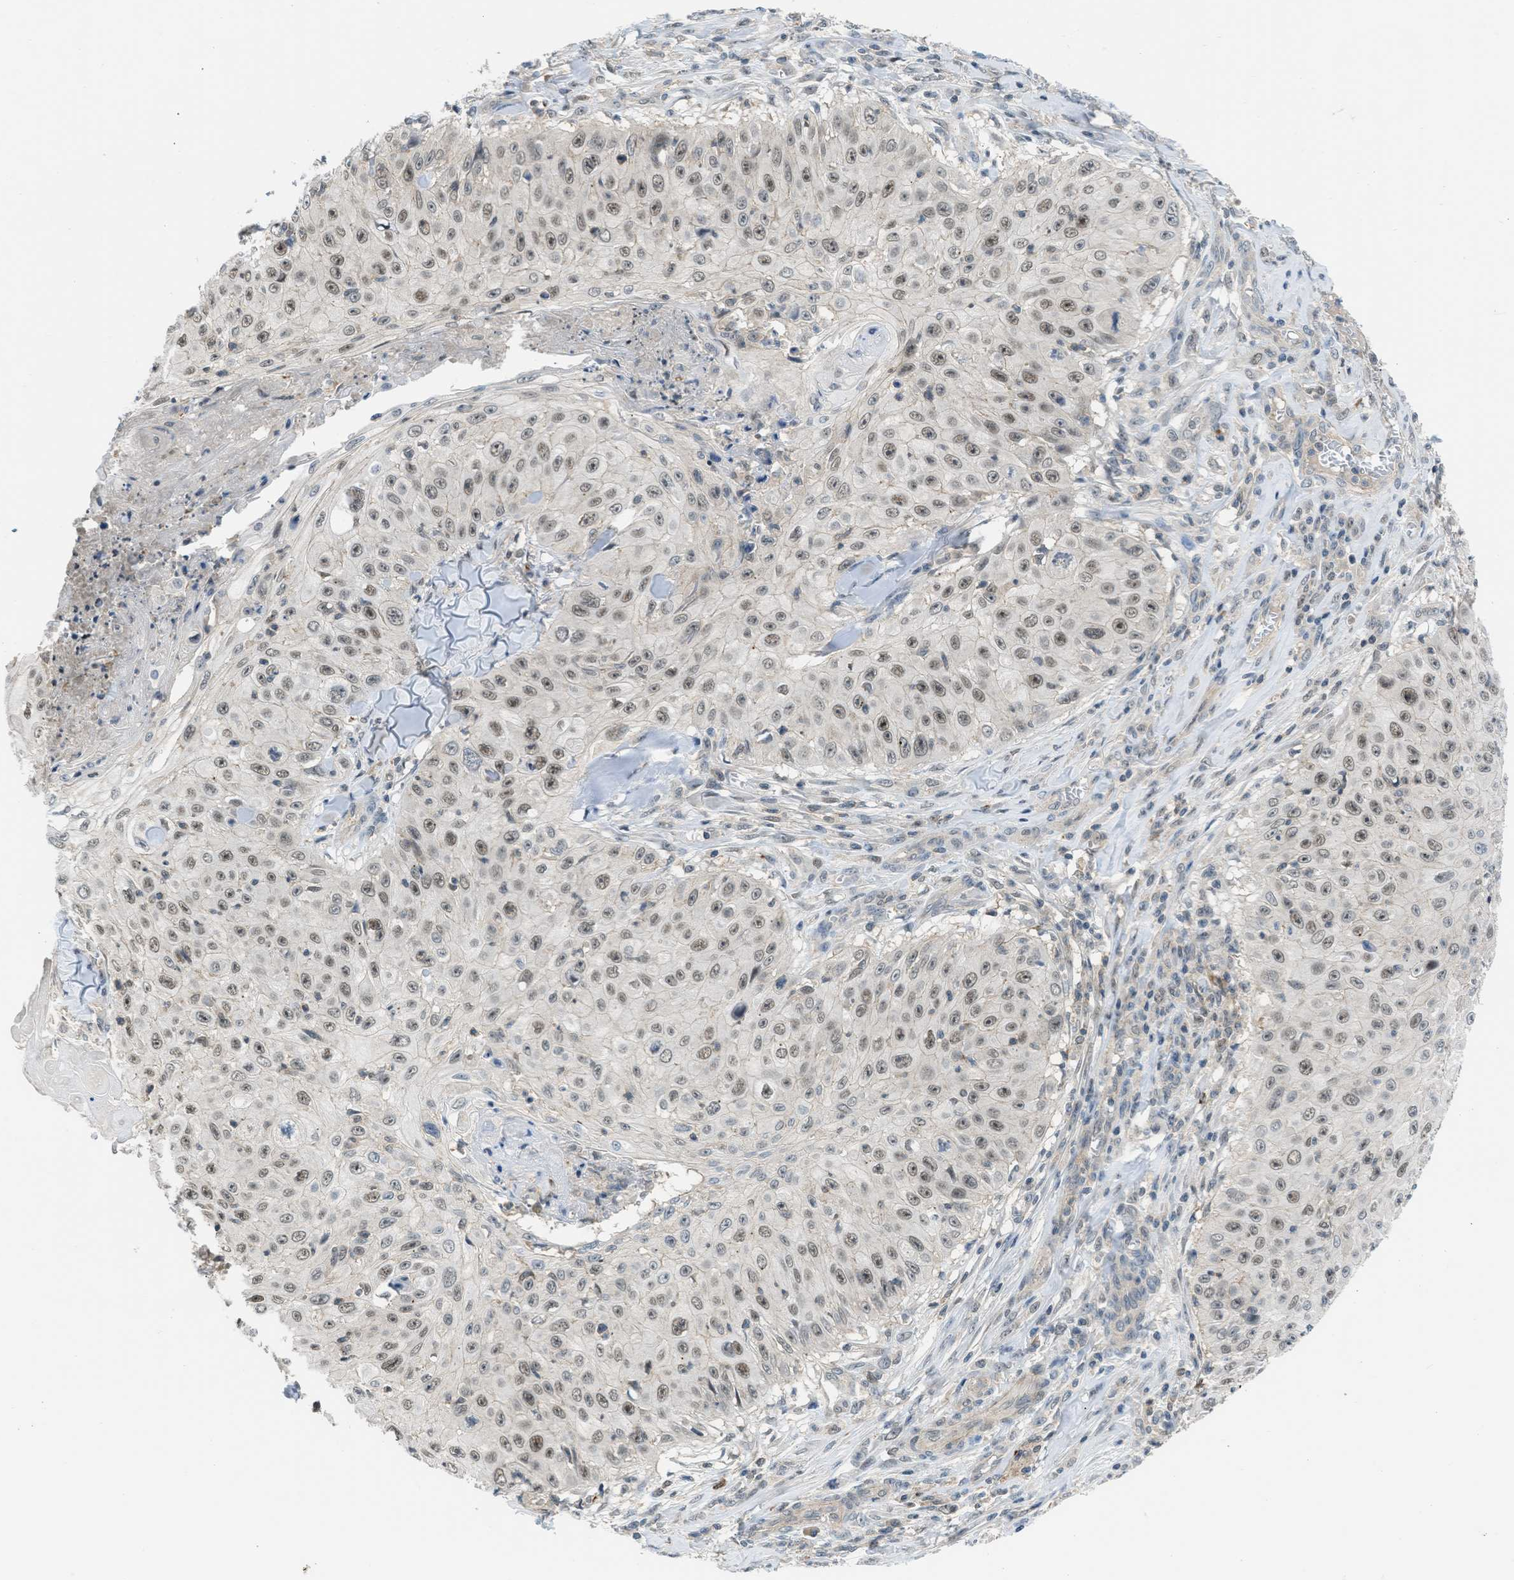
{"staining": {"intensity": "weak", "quantity": "25%-75%", "location": "nuclear"}, "tissue": "skin cancer", "cell_type": "Tumor cells", "image_type": "cancer", "snomed": [{"axis": "morphology", "description": "Squamous cell carcinoma, NOS"}, {"axis": "topography", "description": "Skin"}], "caption": "IHC of human skin squamous cell carcinoma demonstrates low levels of weak nuclear expression in approximately 25%-75% of tumor cells.", "gene": "TTBK2", "patient": {"sex": "male", "age": 86}}